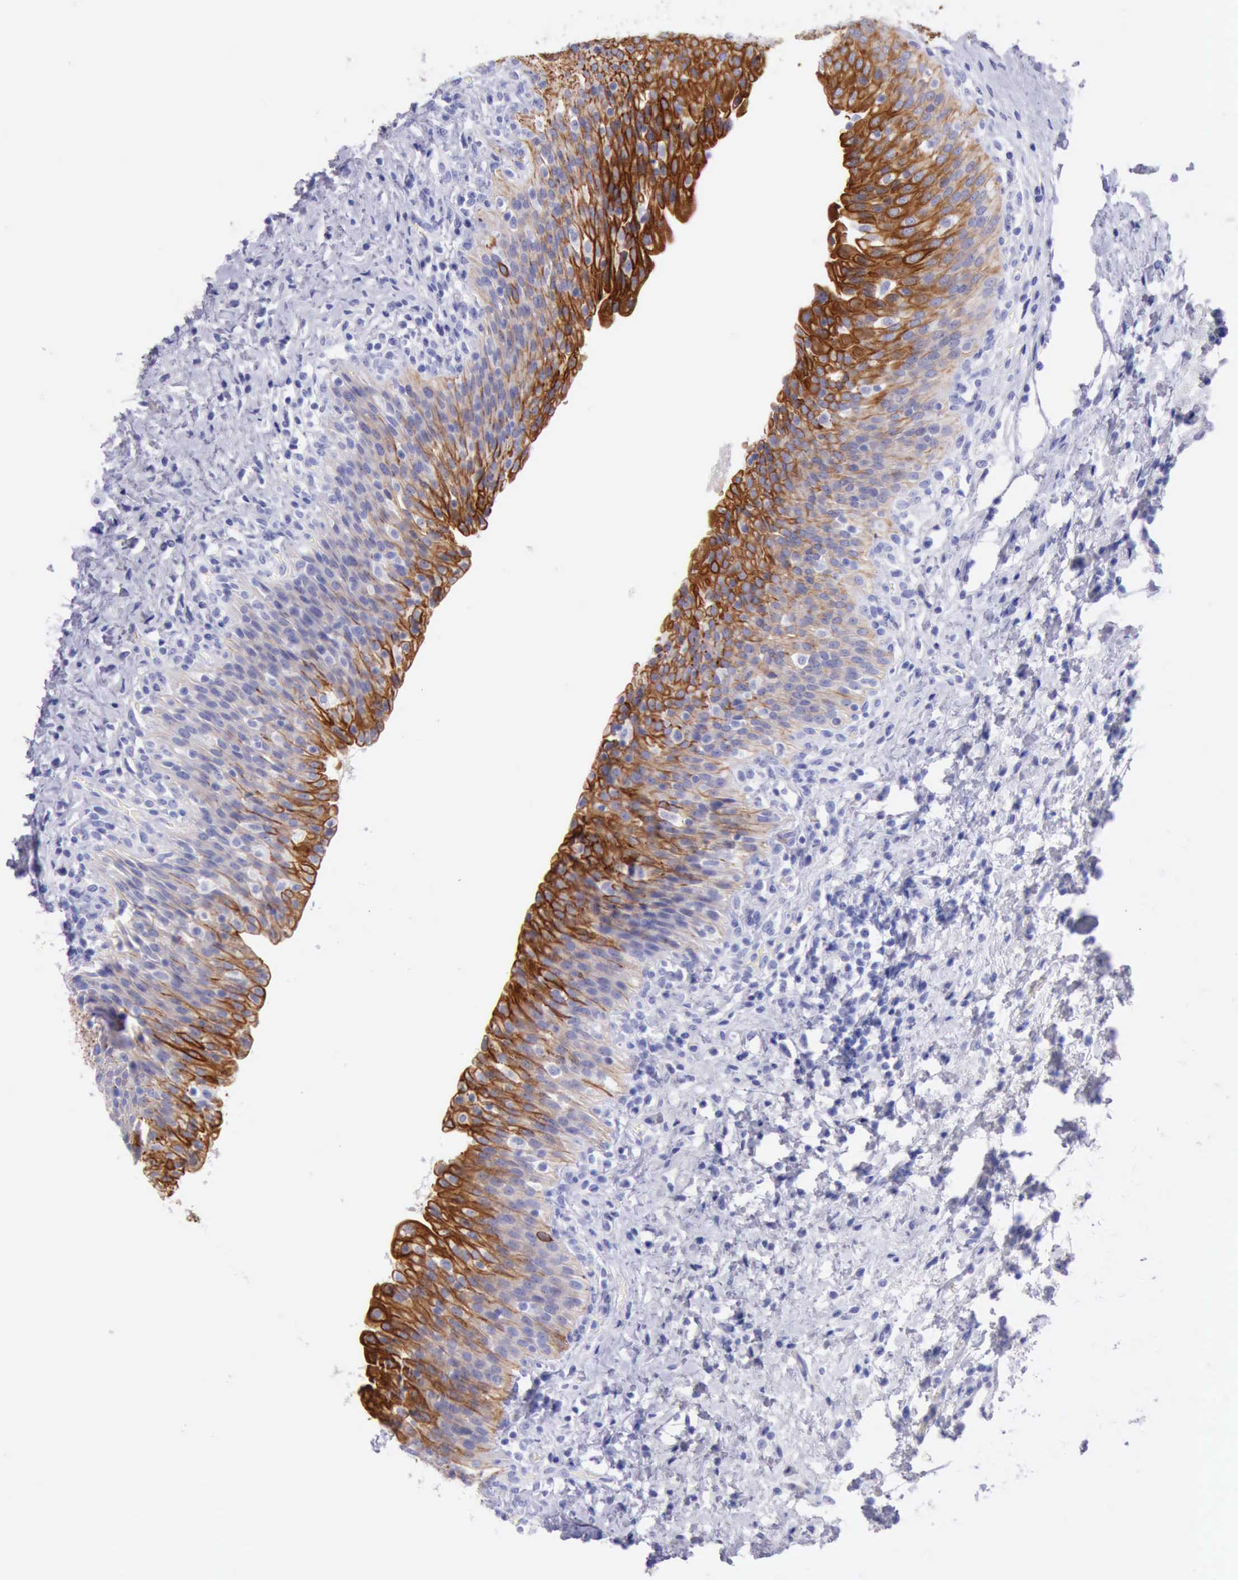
{"staining": {"intensity": "strong", "quantity": ">75%", "location": "cytoplasmic/membranous"}, "tissue": "urinary bladder", "cell_type": "Urothelial cells", "image_type": "normal", "snomed": [{"axis": "morphology", "description": "Normal tissue, NOS"}, {"axis": "topography", "description": "Urinary bladder"}], "caption": "A brown stain shows strong cytoplasmic/membranous expression of a protein in urothelial cells of unremarkable urinary bladder.", "gene": "KRT8", "patient": {"sex": "male", "age": 51}}